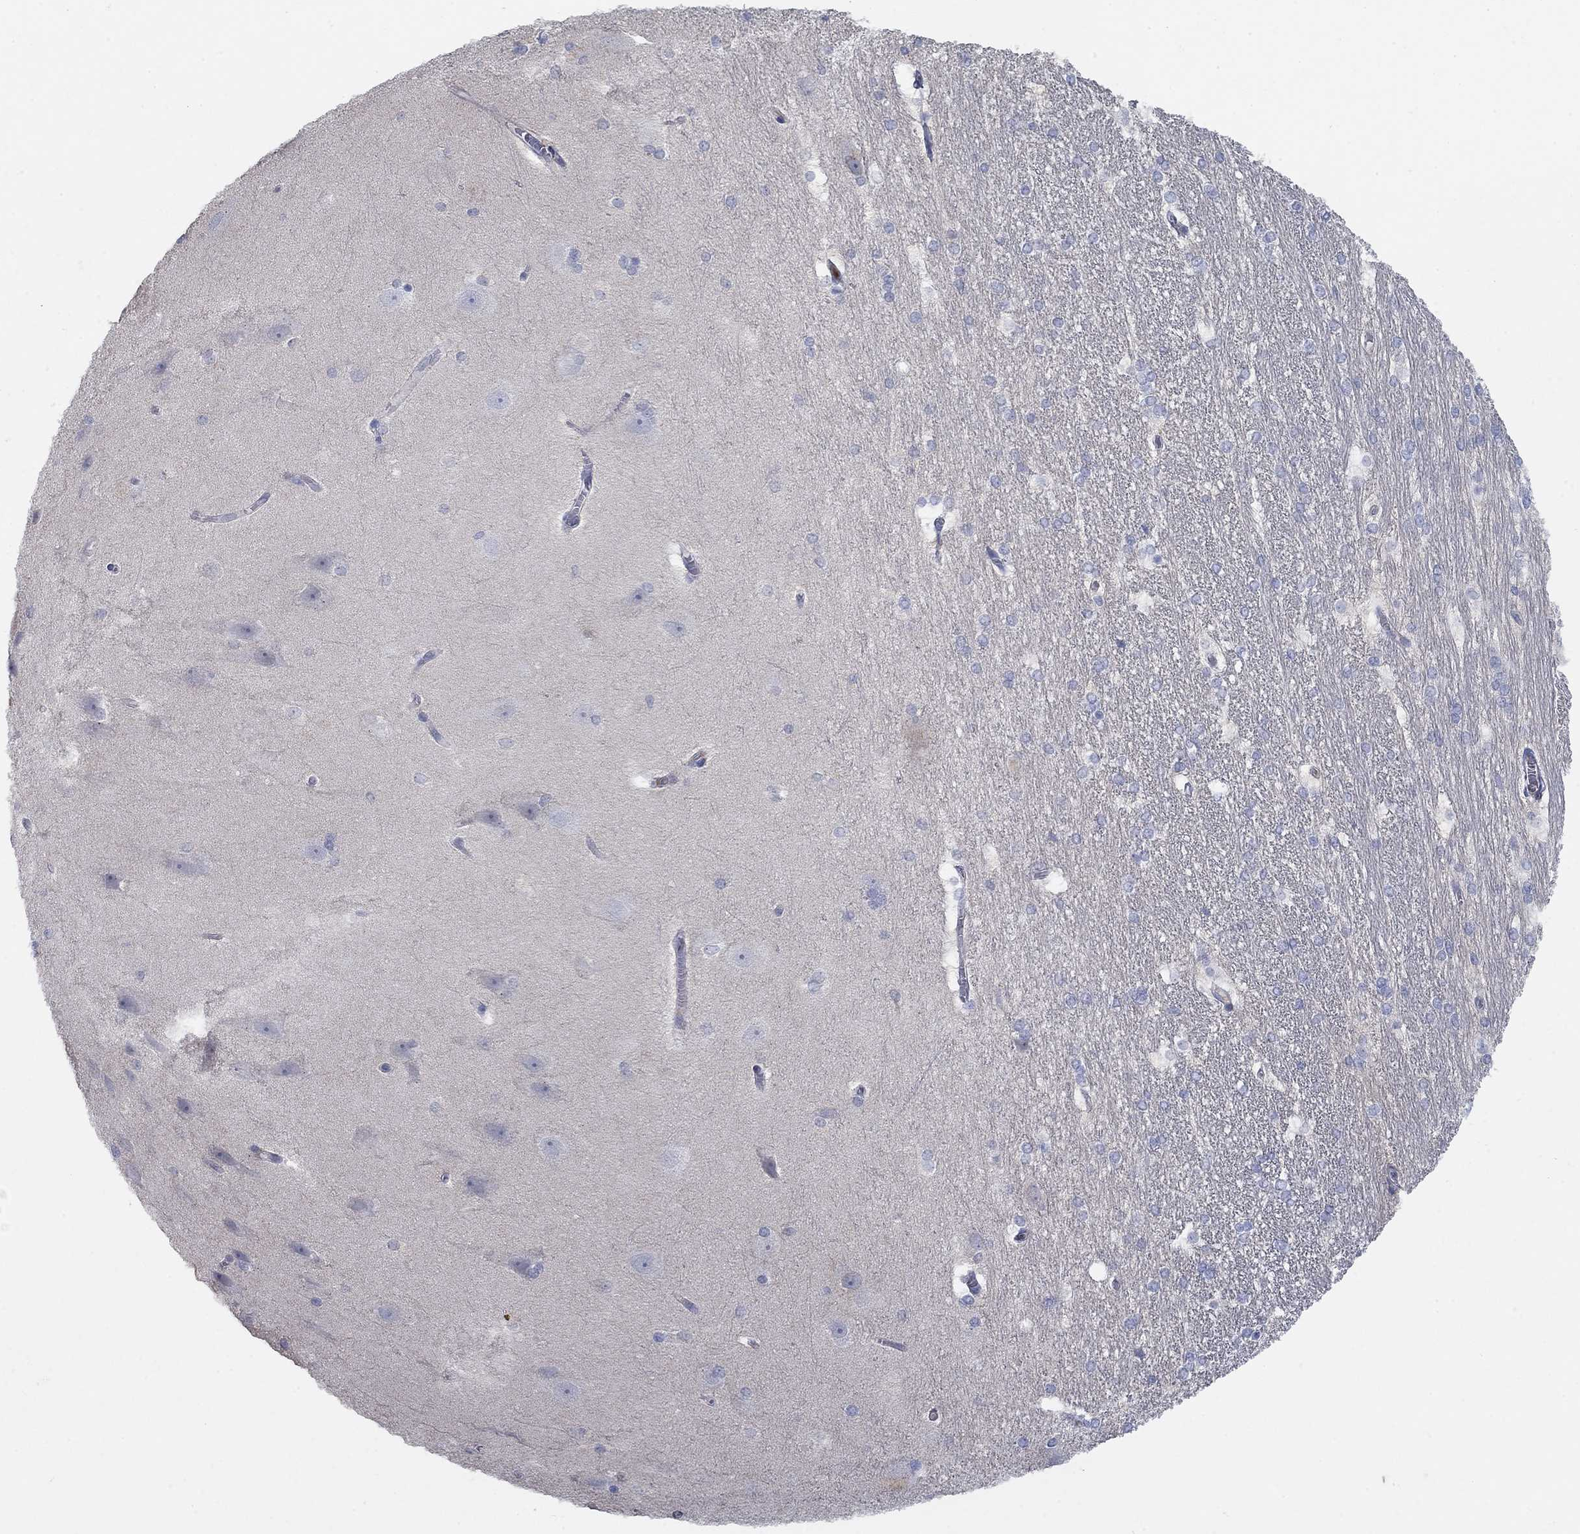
{"staining": {"intensity": "negative", "quantity": "none", "location": "none"}, "tissue": "hippocampus", "cell_type": "Glial cells", "image_type": "normal", "snomed": [{"axis": "morphology", "description": "Normal tissue, NOS"}, {"axis": "topography", "description": "Cerebral cortex"}, {"axis": "topography", "description": "Hippocampus"}], "caption": "Unremarkable hippocampus was stained to show a protein in brown. There is no significant staining in glial cells. (DAB (3,3'-diaminobenzidine) immunohistochemistry, high magnification).", "gene": "TMEM249", "patient": {"sex": "female", "age": 19}}